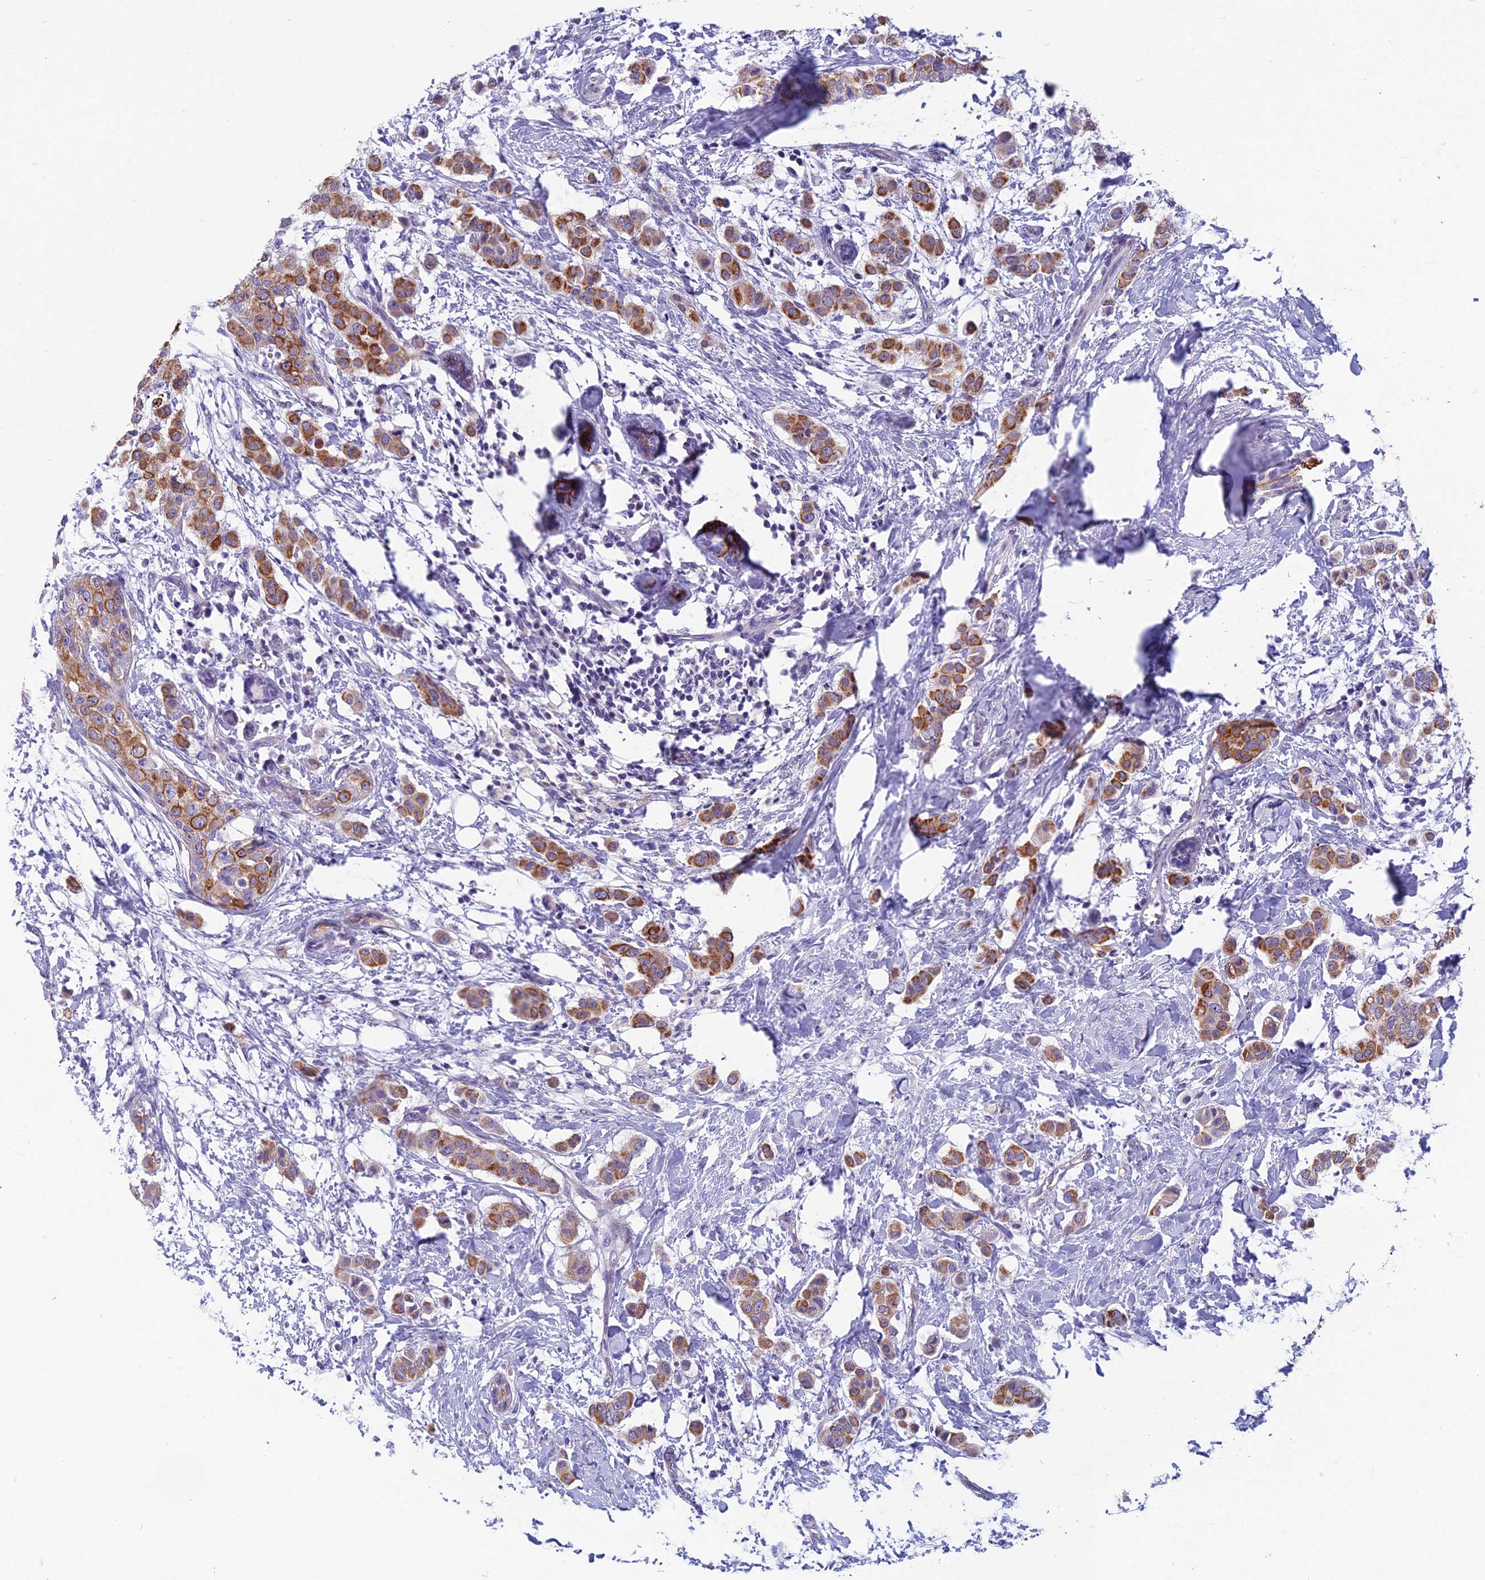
{"staining": {"intensity": "strong", "quantity": ">75%", "location": "cytoplasmic/membranous"}, "tissue": "breast cancer", "cell_type": "Tumor cells", "image_type": "cancer", "snomed": [{"axis": "morphology", "description": "Duct carcinoma"}, {"axis": "topography", "description": "Breast"}], "caption": "Breast infiltrating ductal carcinoma stained with a protein marker demonstrates strong staining in tumor cells.", "gene": "RBM41", "patient": {"sex": "female", "age": 40}}